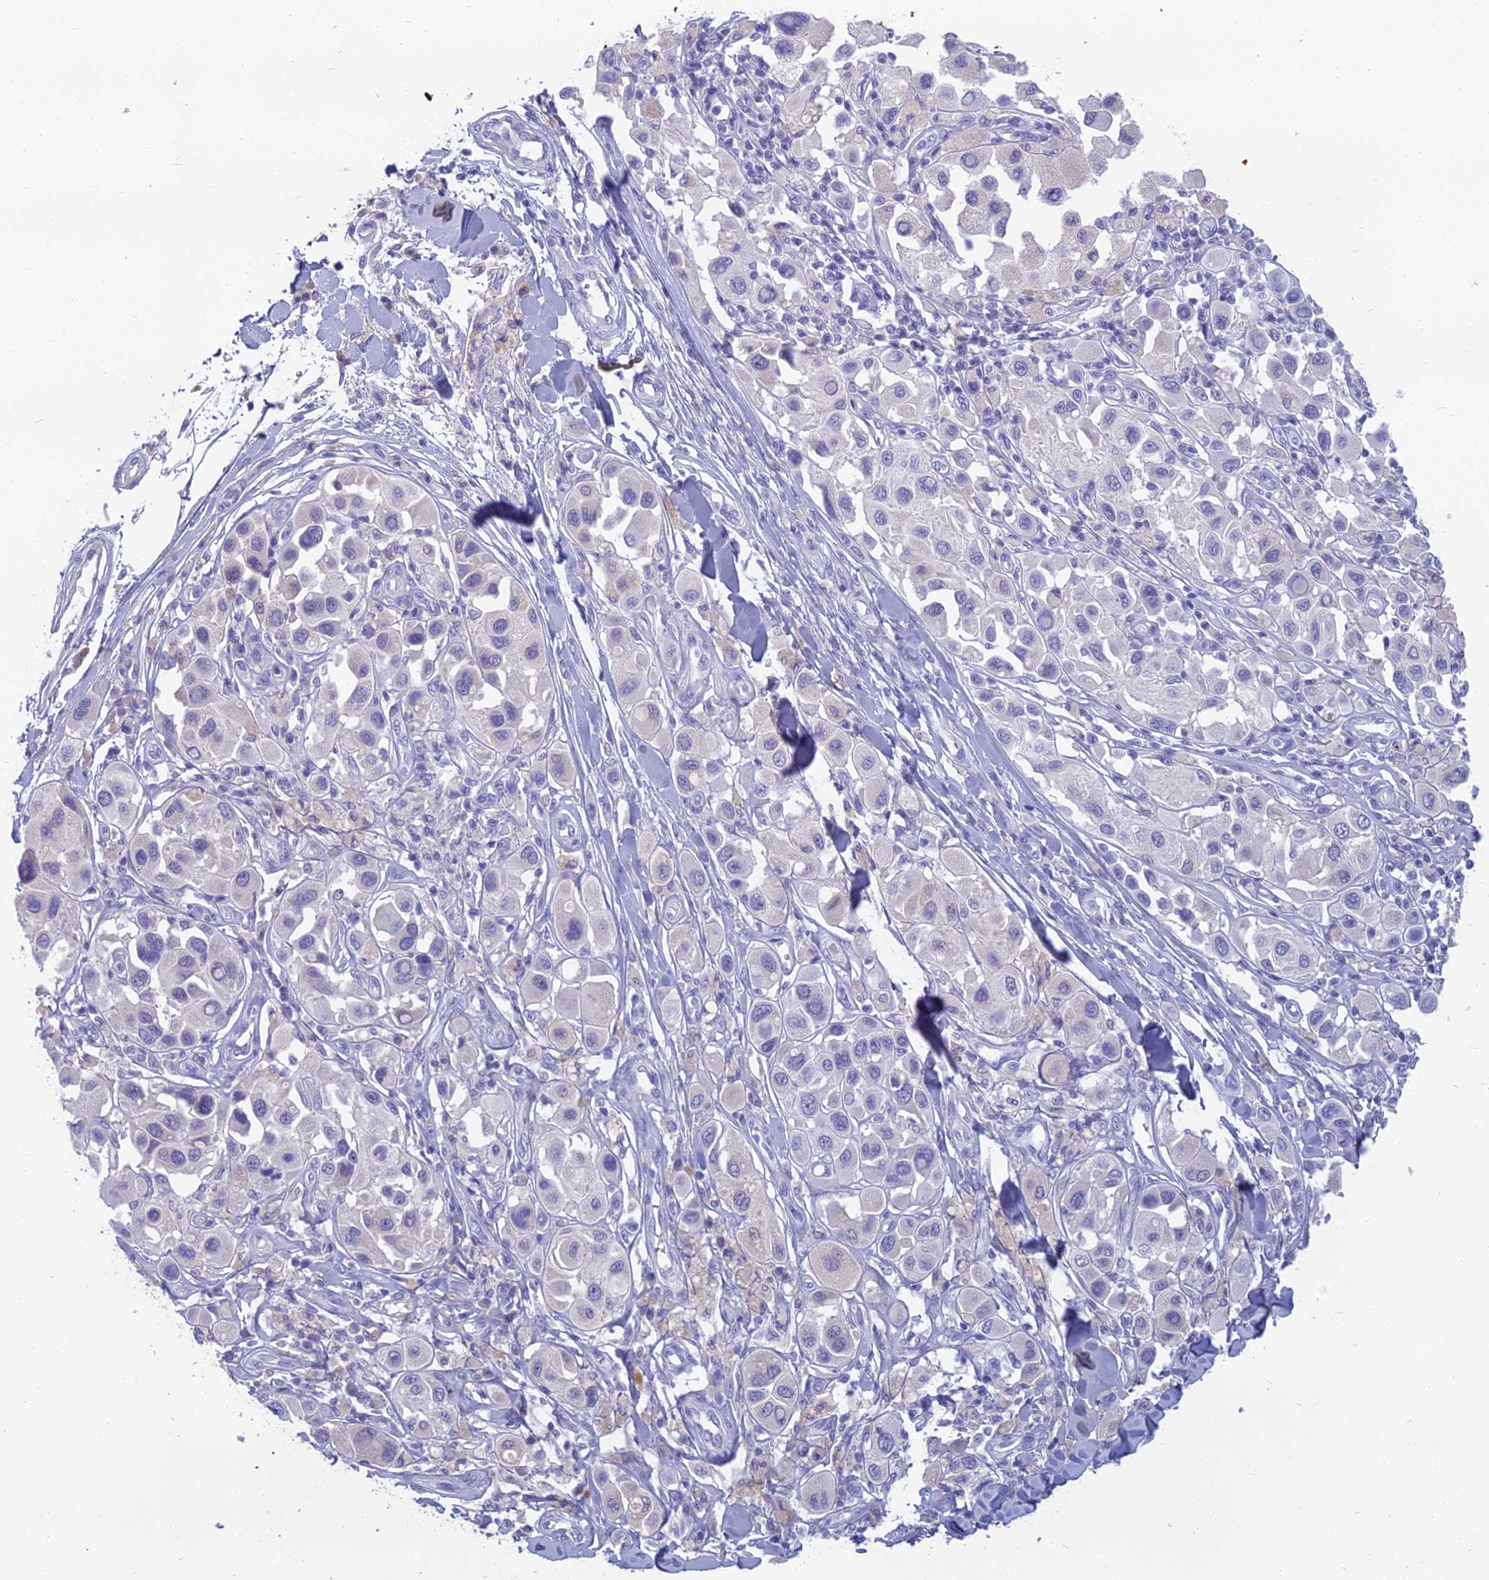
{"staining": {"intensity": "negative", "quantity": "none", "location": "none"}, "tissue": "melanoma", "cell_type": "Tumor cells", "image_type": "cancer", "snomed": [{"axis": "morphology", "description": "Malignant melanoma, Metastatic site"}, {"axis": "topography", "description": "Skin"}], "caption": "Protein analysis of melanoma exhibits no significant staining in tumor cells.", "gene": "SPTLC3", "patient": {"sex": "male", "age": 41}}